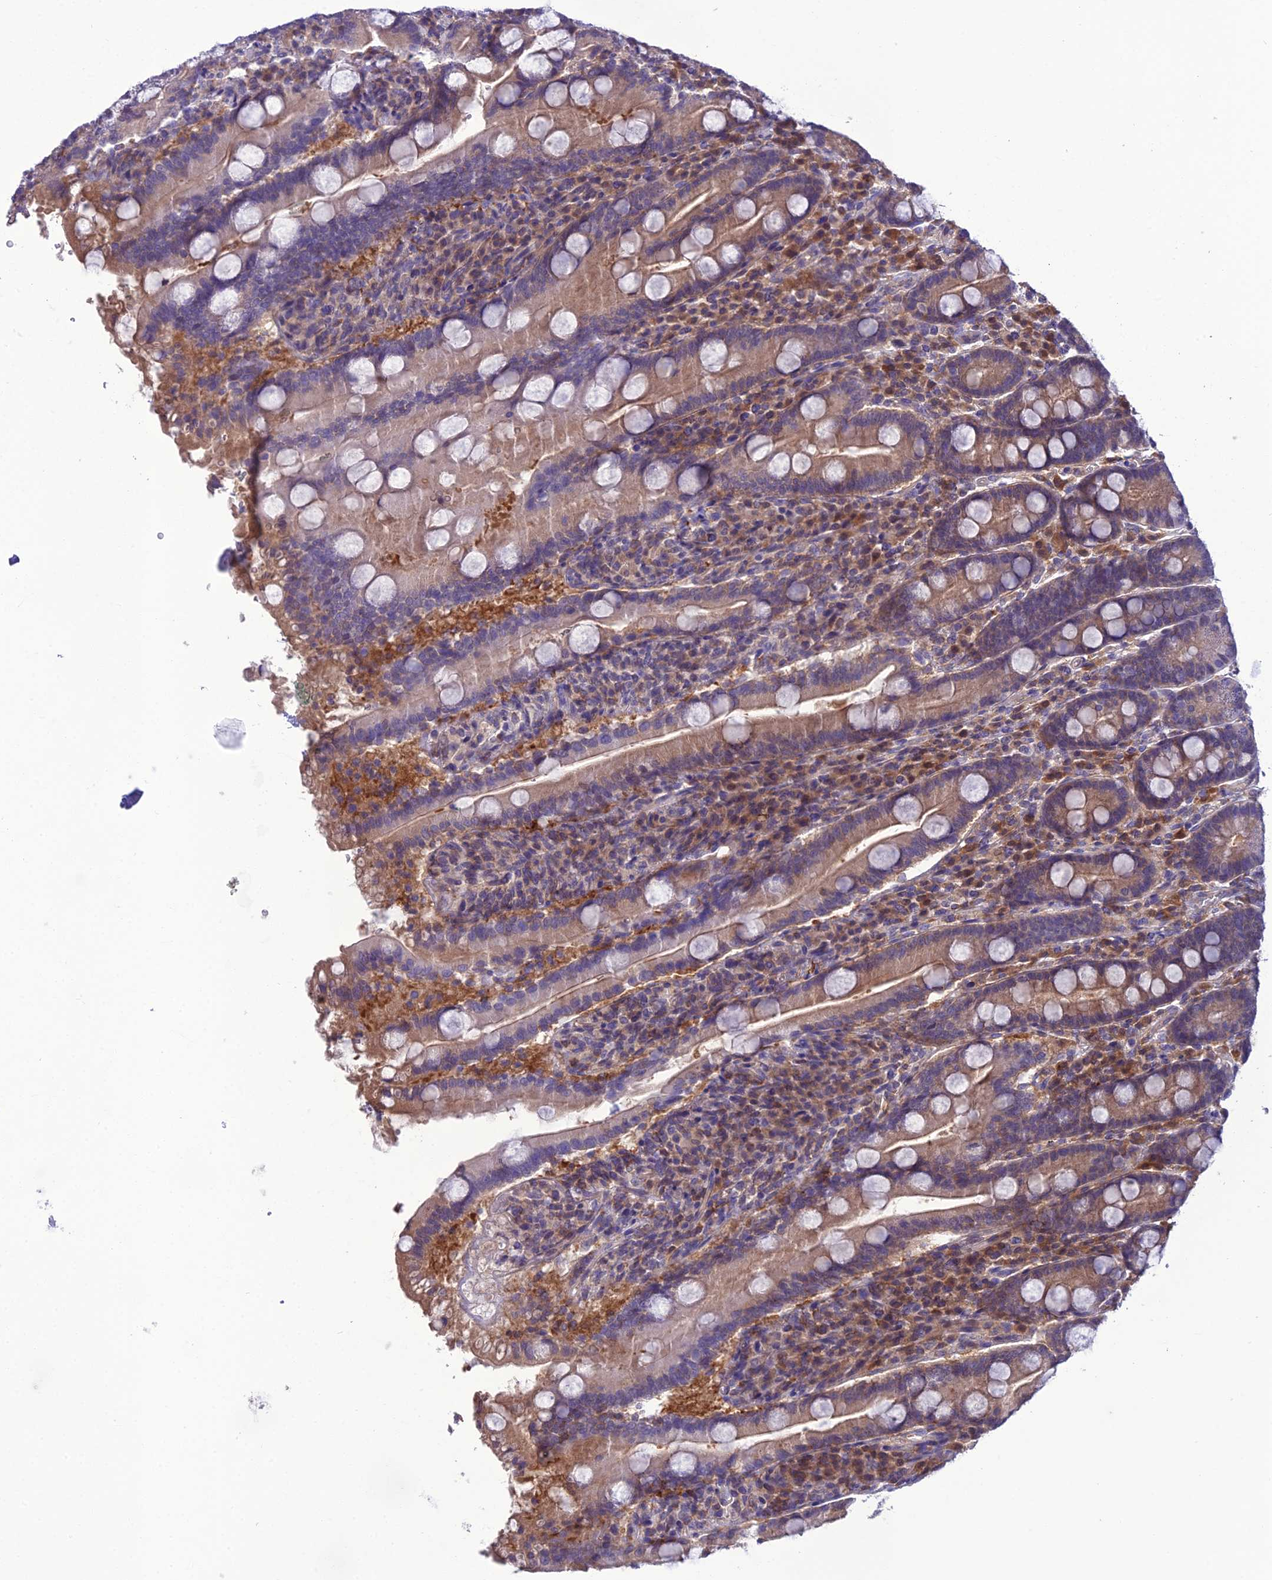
{"staining": {"intensity": "weak", "quantity": "25%-75%", "location": "cytoplasmic/membranous"}, "tissue": "duodenum", "cell_type": "Glandular cells", "image_type": "normal", "snomed": [{"axis": "morphology", "description": "Normal tissue, NOS"}, {"axis": "topography", "description": "Duodenum"}], "caption": "Duodenum stained with immunohistochemistry (IHC) demonstrates weak cytoplasmic/membranous staining in about 25%-75% of glandular cells. (IHC, brightfield microscopy, high magnification).", "gene": "GDF6", "patient": {"sex": "male", "age": 35}}